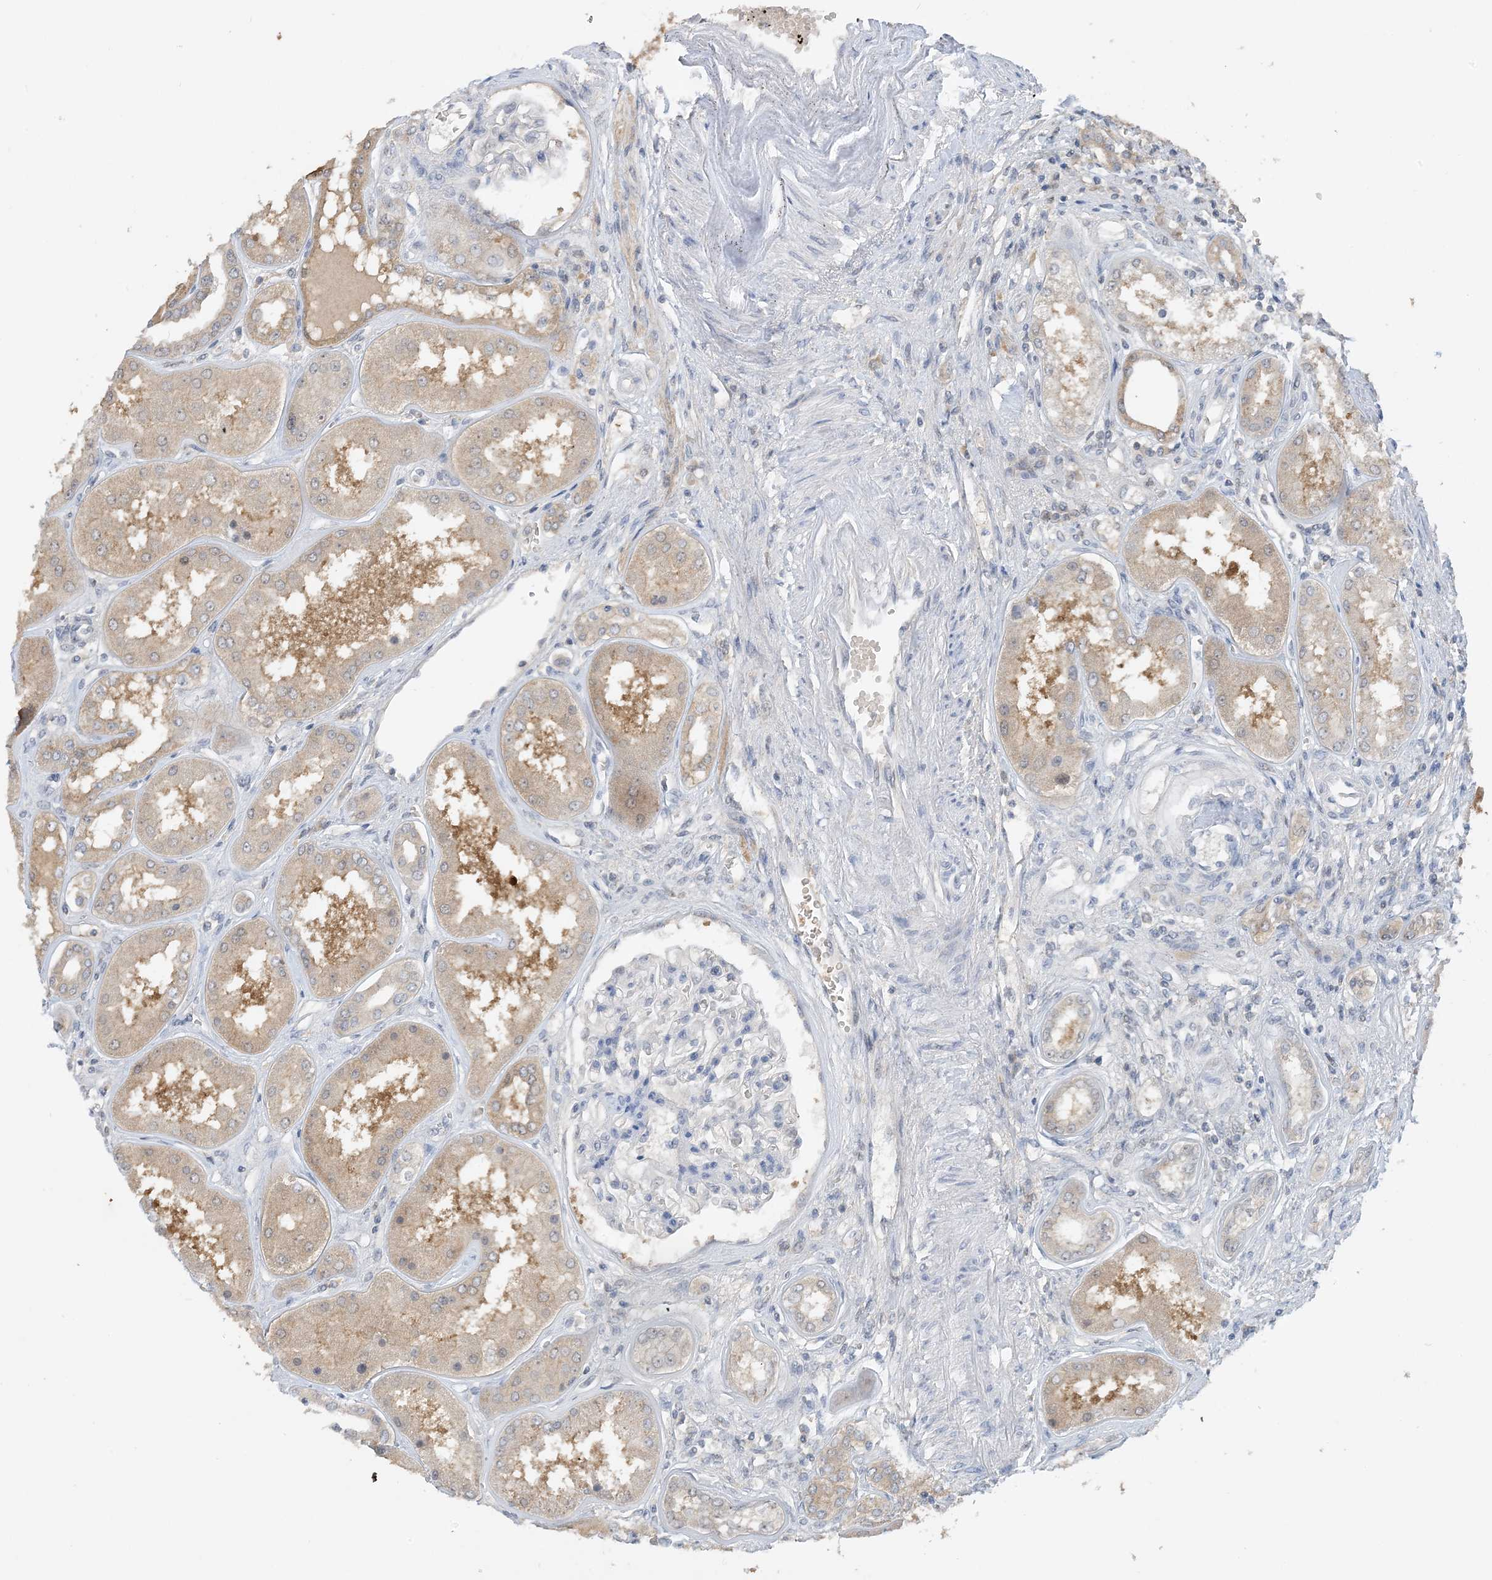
{"staining": {"intensity": "negative", "quantity": "none", "location": "none"}, "tissue": "kidney", "cell_type": "Cells in glomeruli", "image_type": "normal", "snomed": [{"axis": "morphology", "description": "Normal tissue, NOS"}, {"axis": "topography", "description": "Kidney"}], "caption": "IHC of normal human kidney demonstrates no staining in cells in glomeruli. (DAB (3,3'-diaminobenzidine) immunohistochemistry (IHC) with hematoxylin counter stain).", "gene": "UBE2E1", "patient": {"sex": "female", "age": 56}}